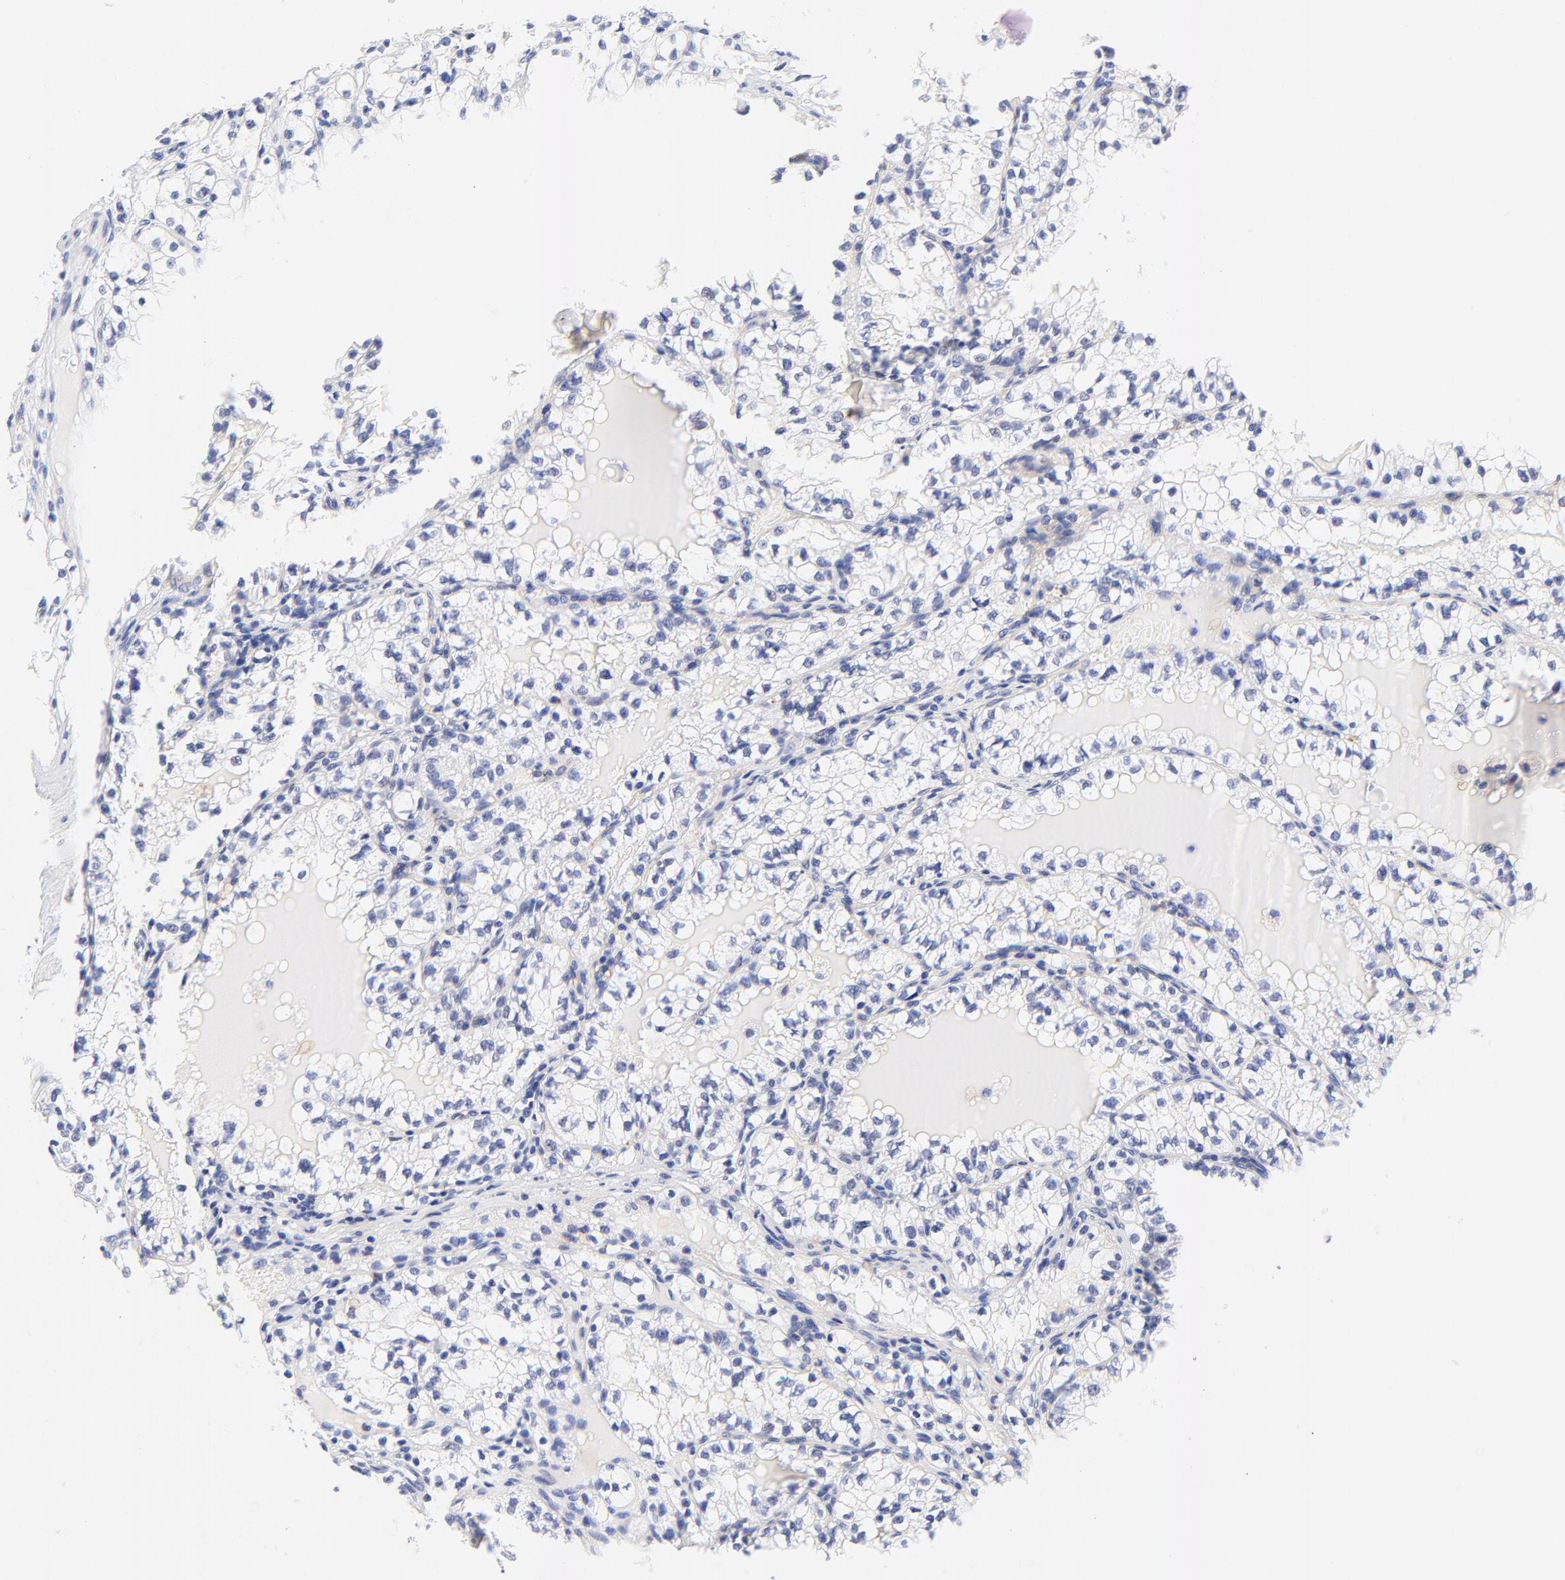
{"staining": {"intensity": "negative", "quantity": "none", "location": "none"}, "tissue": "renal cancer", "cell_type": "Tumor cells", "image_type": "cancer", "snomed": [{"axis": "morphology", "description": "Adenocarcinoma, NOS"}, {"axis": "topography", "description": "Kidney"}], "caption": "Tumor cells are negative for brown protein staining in renal cancer.", "gene": "FAM117B", "patient": {"sex": "male", "age": 61}}